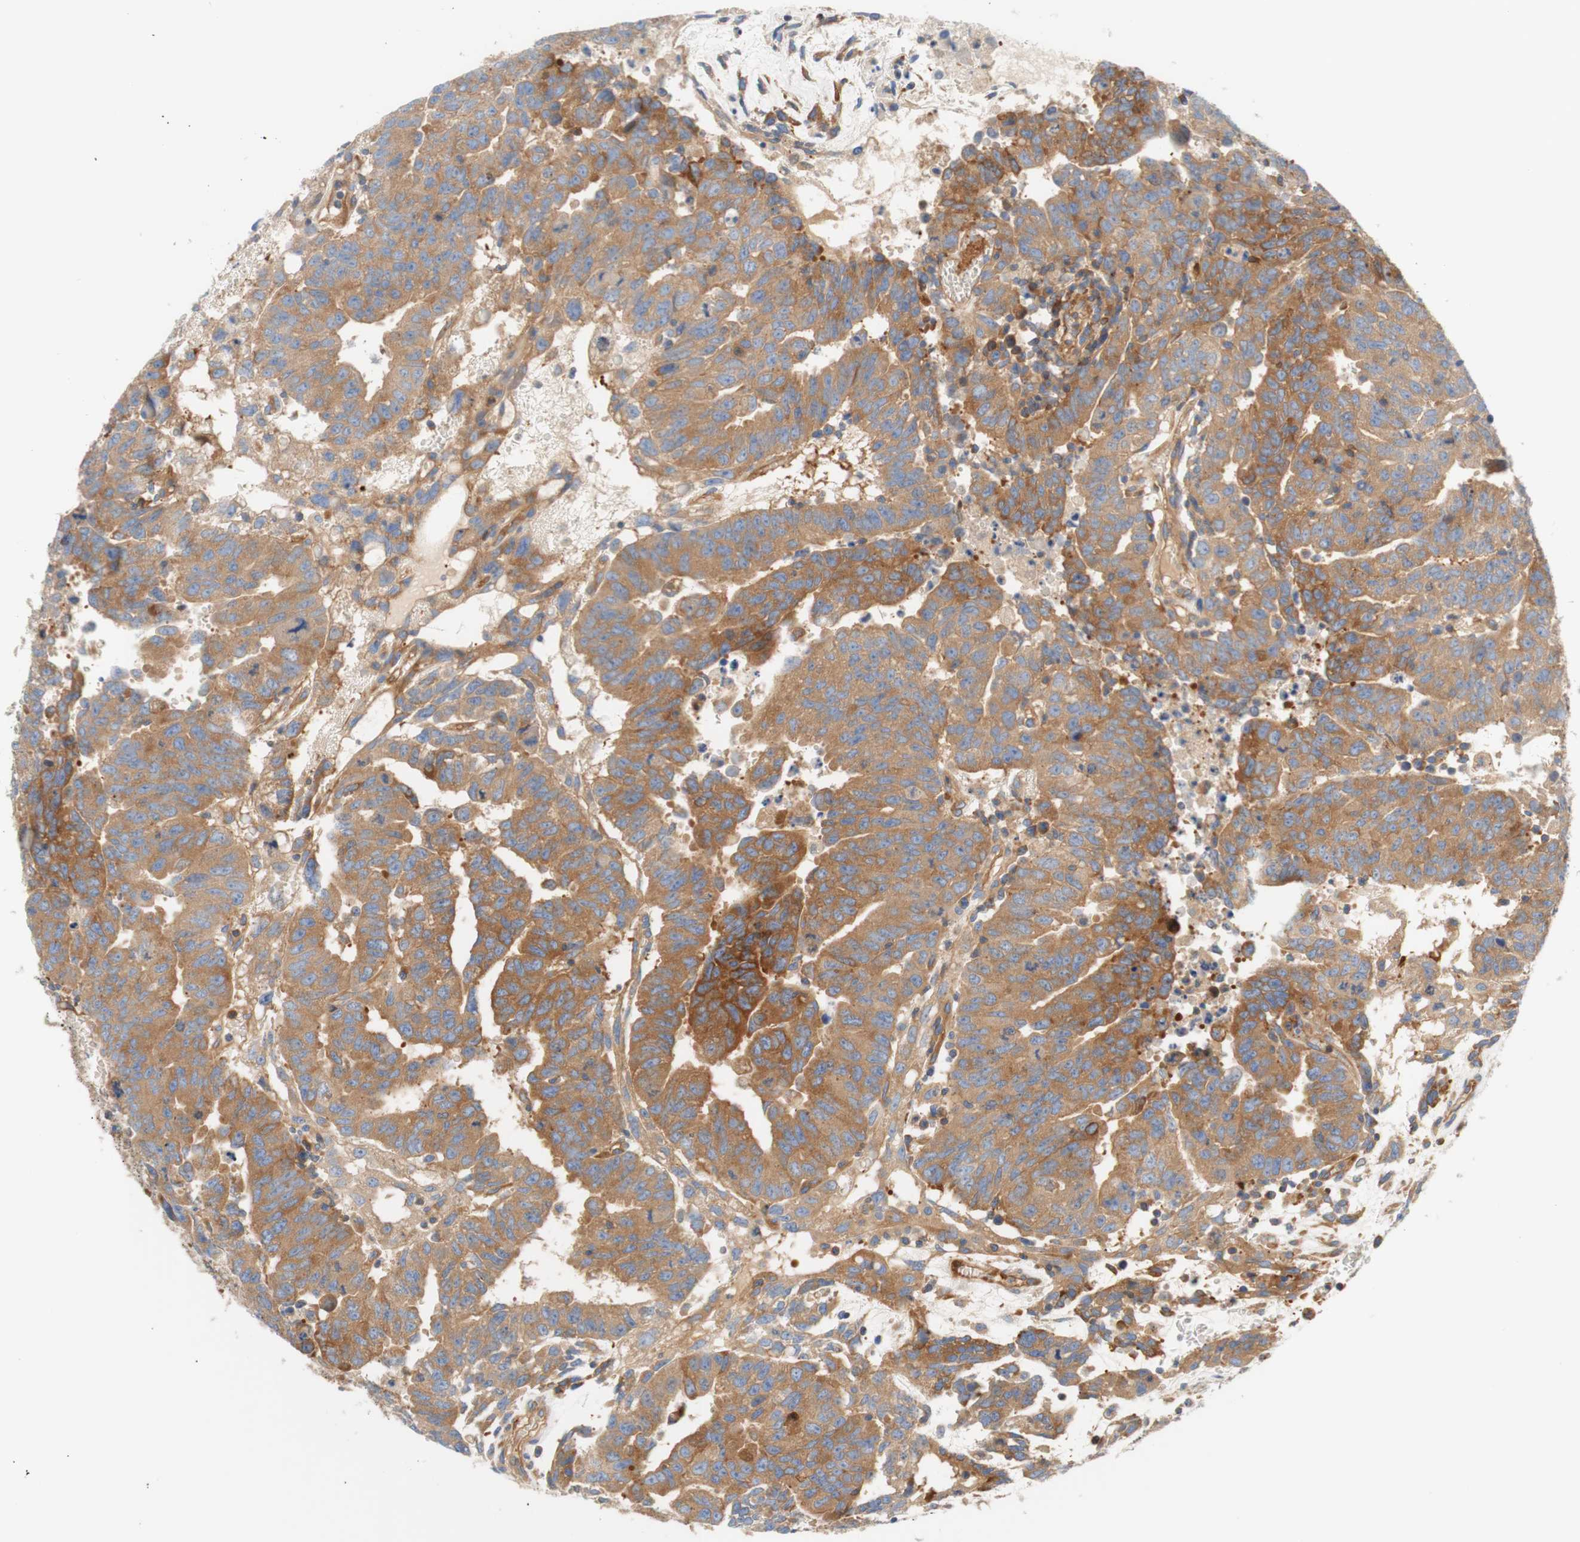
{"staining": {"intensity": "weak", "quantity": ">75%", "location": "cytoplasmic/membranous"}, "tissue": "testis cancer", "cell_type": "Tumor cells", "image_type": "cancer", "snomed": [{"axis": "morphology", "description": "Seminoma, NOS"}, {"axis": "morphology", "description": "Carcinoma, Embryonal, NOS"}, {"axis": "topography", "description": "Testis"}], "caption": "Protein staining of testis embryonal carcinoma tissue displays weak cytoplasmic/membranous staining in about >75% of tumor cells.", "gene": "STOM", "patient": {"sex": "male", "age": 52}}